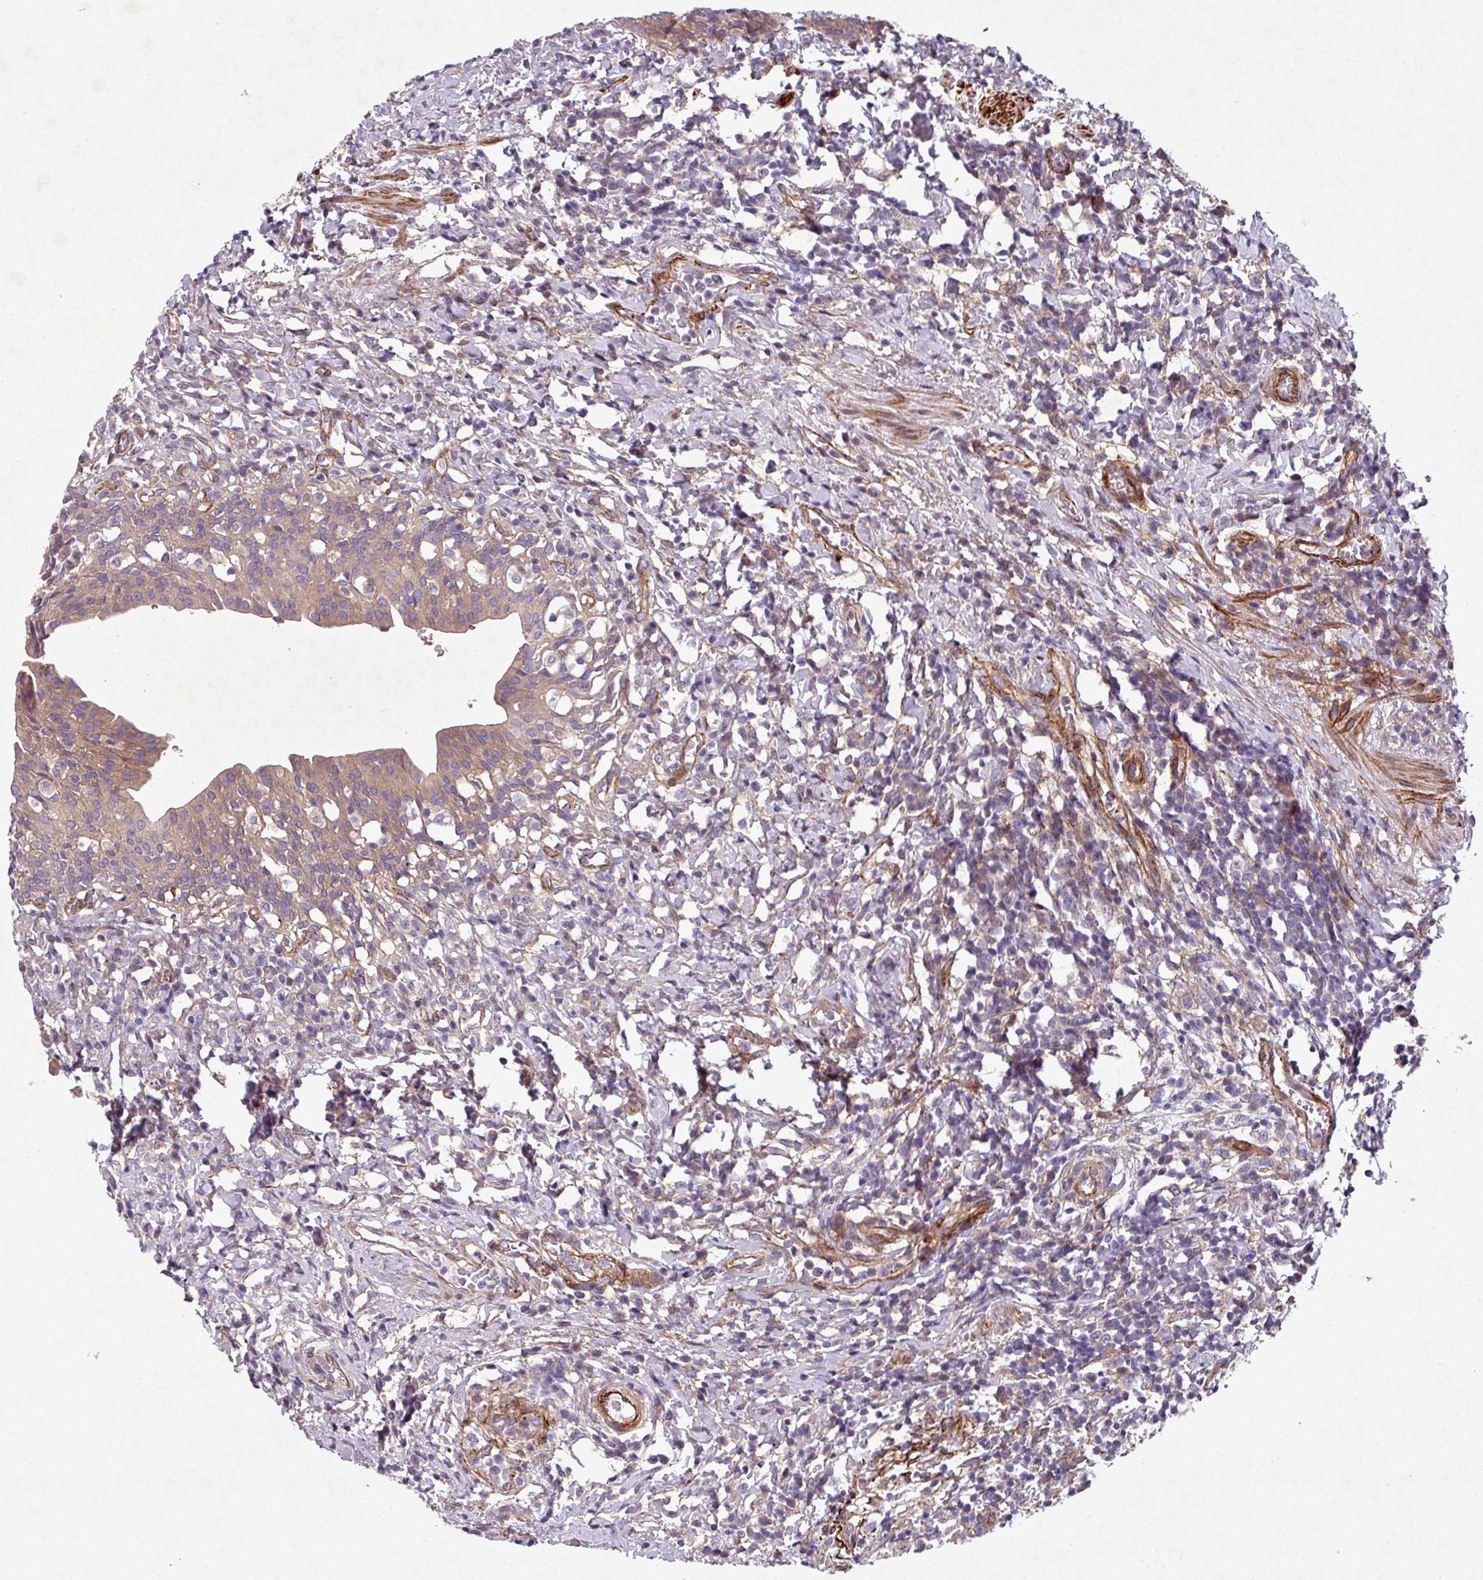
{"staining": {"intensity": "moderate", "quantity": ">75%", "location": "cytoplasmic/membranous"}, "tissue": "urinary bladder", "cell_type": "Urothelial cells", "image_type": "normal", "snomed": [{"axis": "morphology", "description": "Normal tissue, NOS"}, {"axis": "morphology", "description": "Inflammation, NOS"}, {"axis": "topography", "description": "Urinary bladder"}], "caption": "IHC of unremarkable urinary bladder displays medium levels of moderate cytoplasmic/membranous expression in about >75% of urothelial cells. (Stains: DAB in brown, nuclei in blue, Microscopy: brightfield microscopy at high magnification).", "gene": "ATP2C2", "patient": {"sex": "male", "age": 64}}